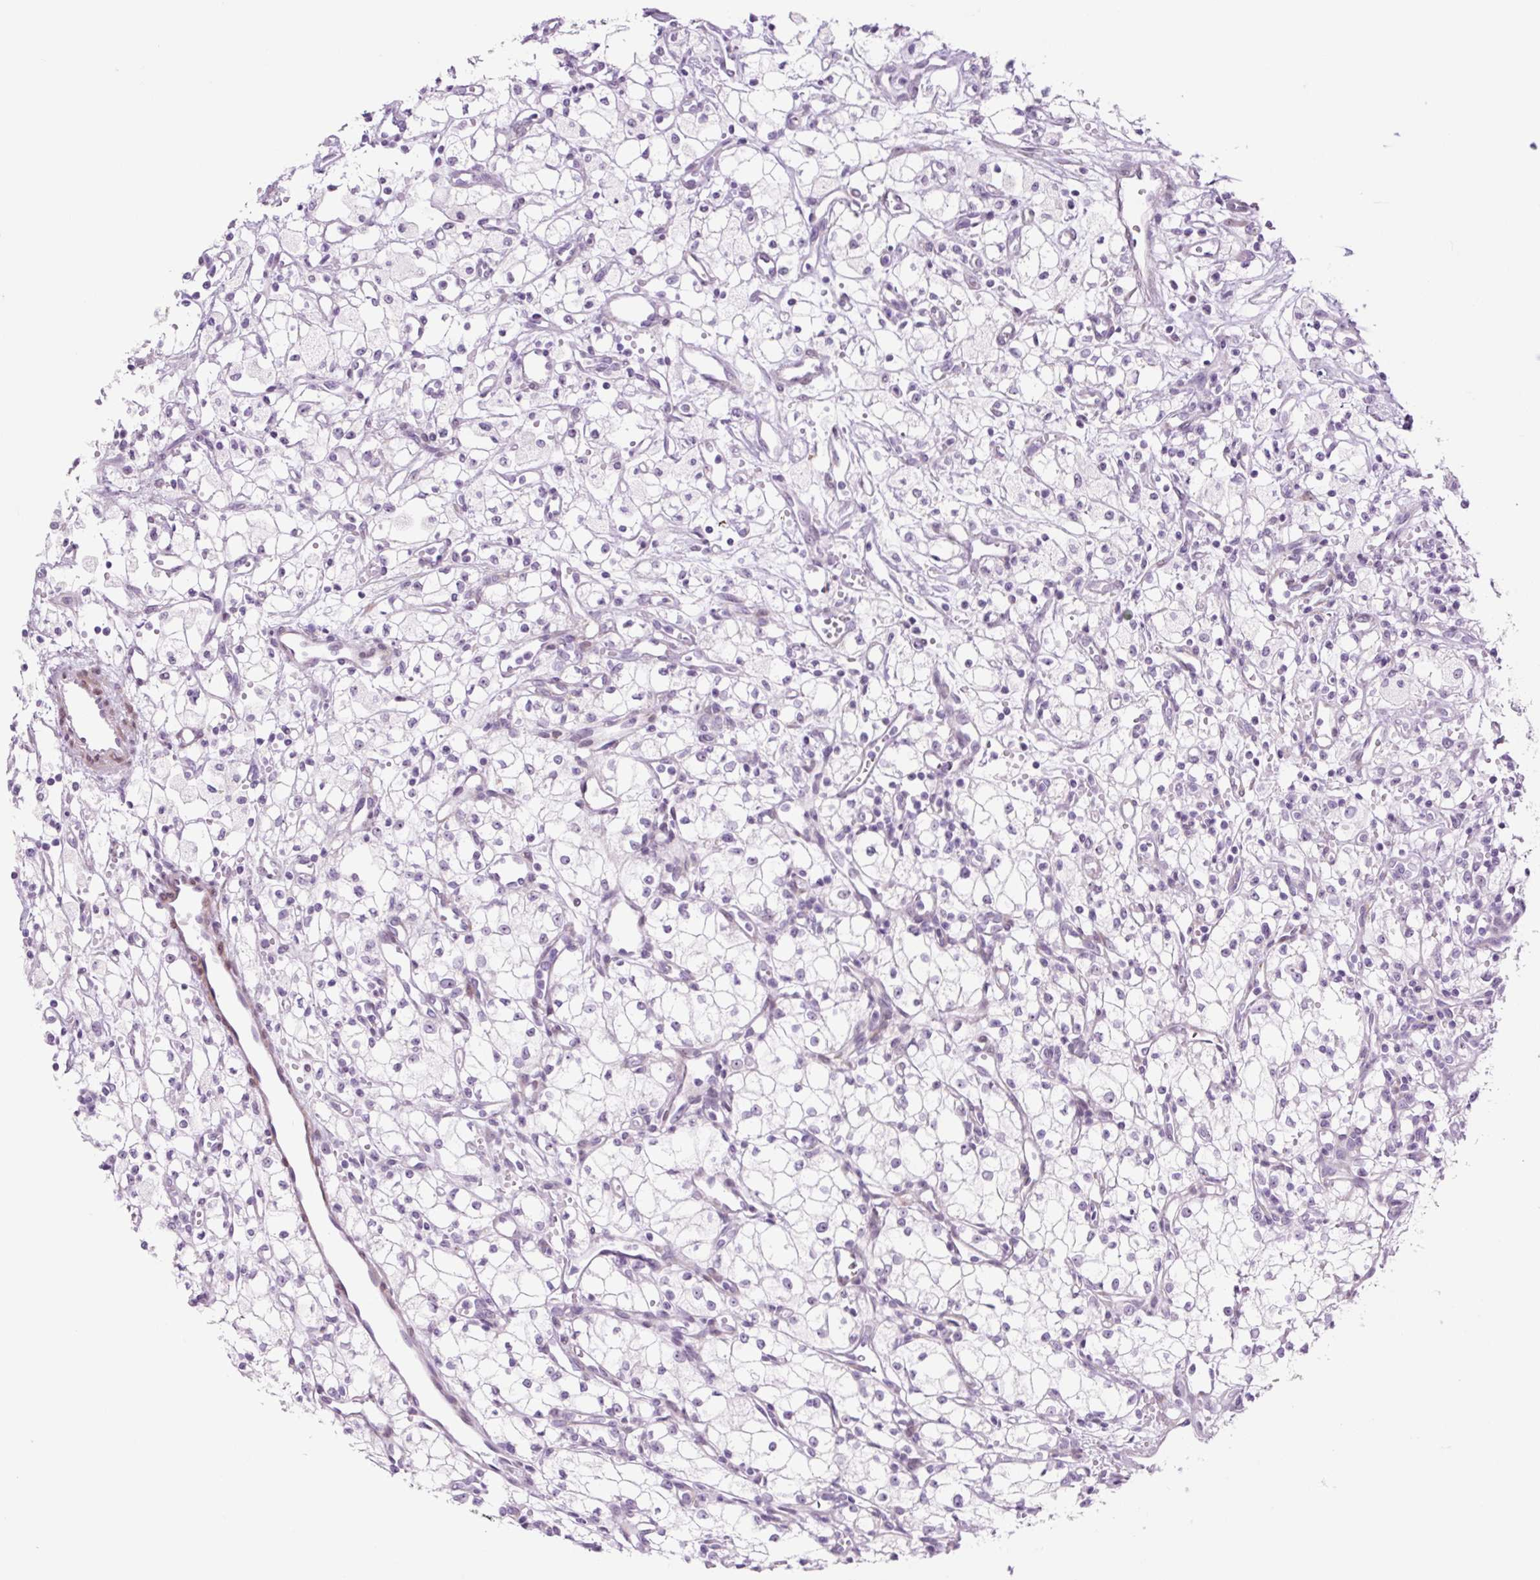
{"staining": {"intensity": "negative", "quantity": "none", "location": "none"}, "tissue": "renal cancer", "cell_type": "Tumor cells", "image_type": "cancer", "snomed": [{"axis": "morphology", "description": "Adenocarcinoma, NOS"}, {"axis": "topography", "description": "Kidney"}], "caption": "Tumor cells are negative for brown protein staining in renal adenocarcinoma.", "gene": "RRS1", "patient": {"sex": "male", "age": 59}}